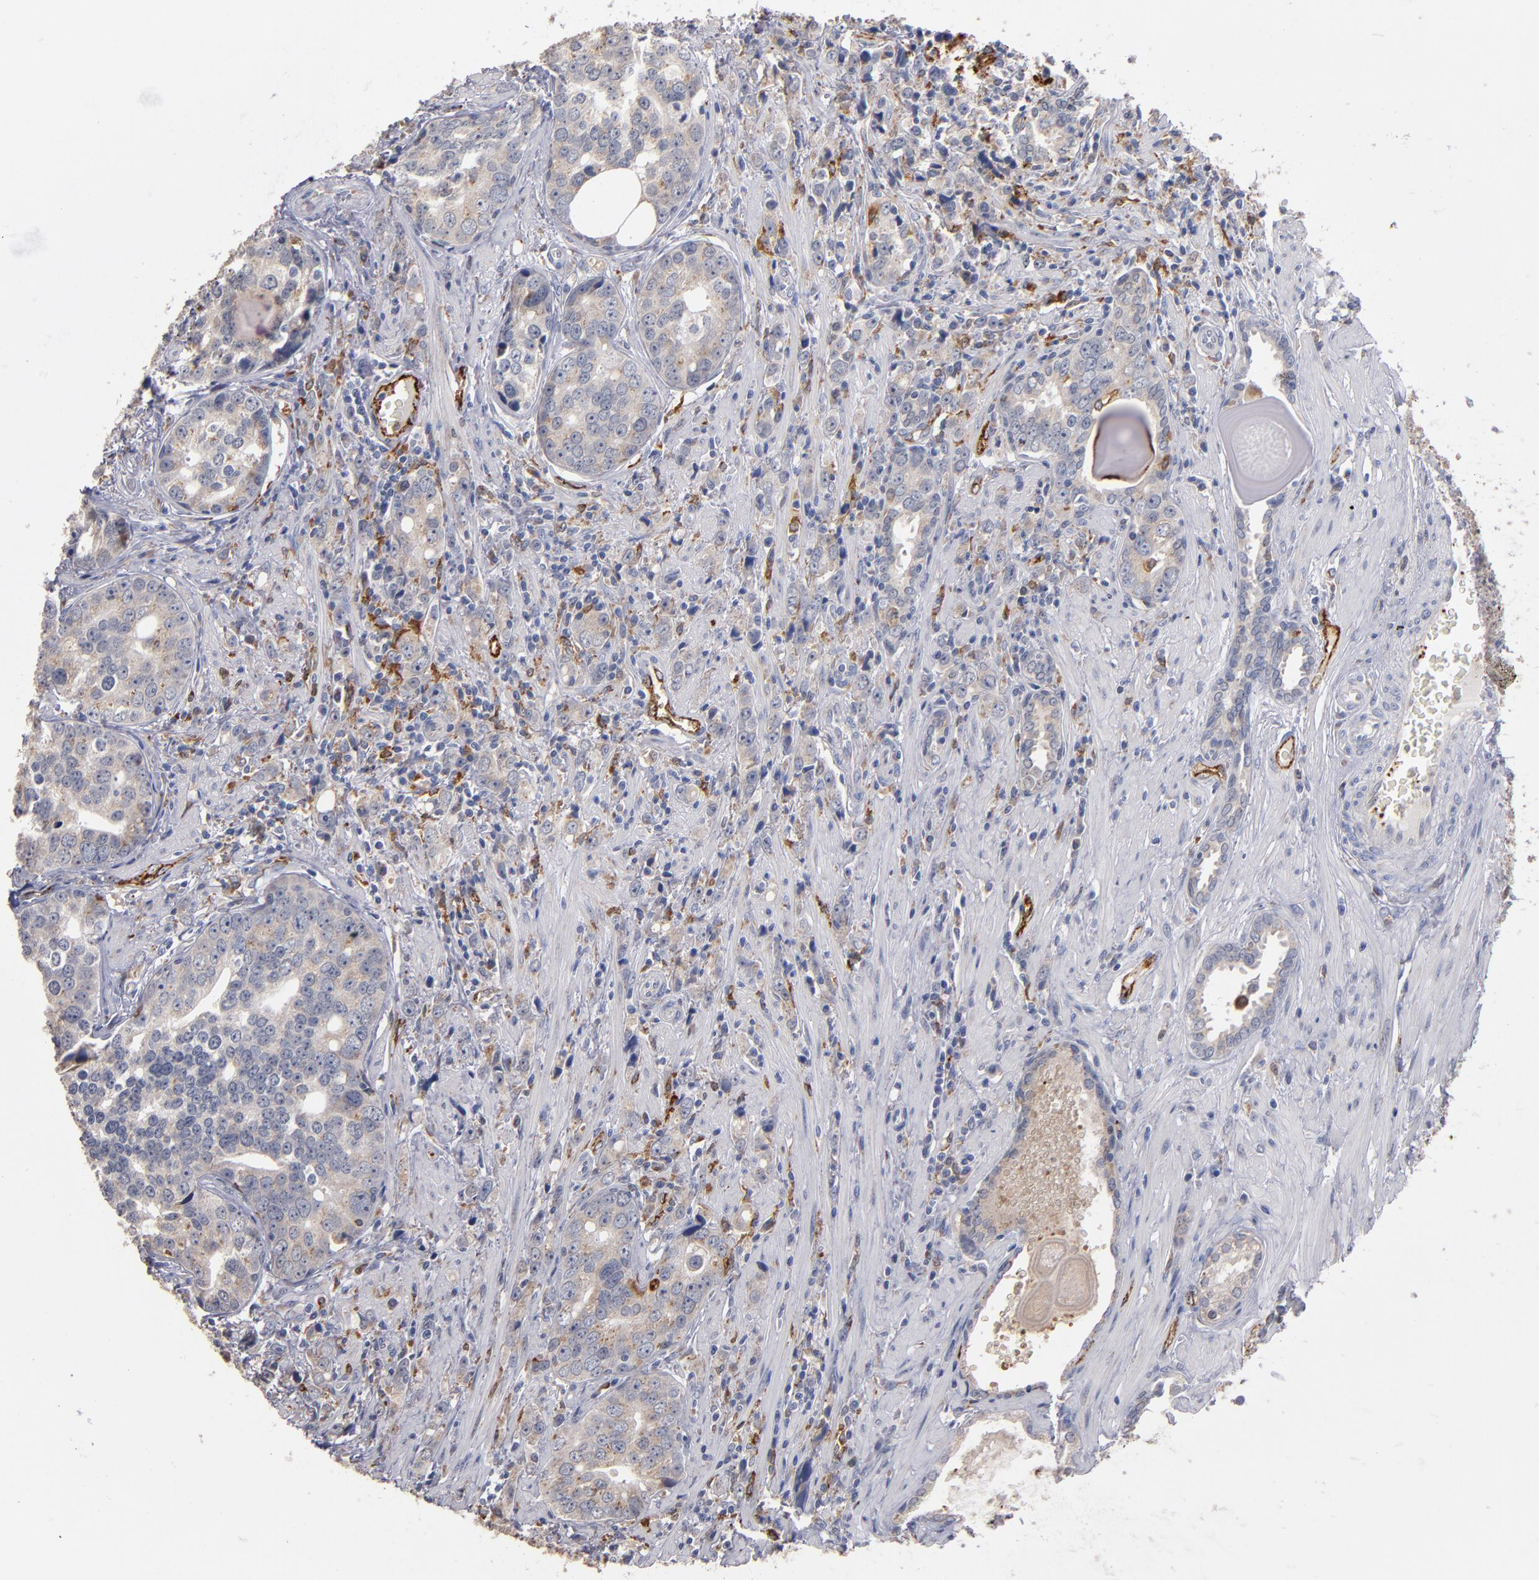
{"staining": {"intensity": "weak", "quantity": "25%-75%", "location": "cytoplasmic/membranous"}, "tissue": "prostate cancer", "cell_type": "Tumor cells", "image_type": "cancer", "snomed": [{"axis": "morphology", "description": "Adenocarcinoma, High grade"}, {"axis": "topography", "description": "Prostate"}], "caption": "High-magnification brightfield microscopy of prostate cancer stained with DAB (brown) and counterstained with hematoxylin (blue). tumor cells exhibit weak cytoplasmic/membranous staining is appreciated in approximately25%-75% of cells. The staining was performed using DAB to visualize the protein expression in brown, while the nuclei were stained in blue with hematoxylin (Magnification: 20x).", "gene": "SELP", "patient": {"sex": "male", "age": 71}}